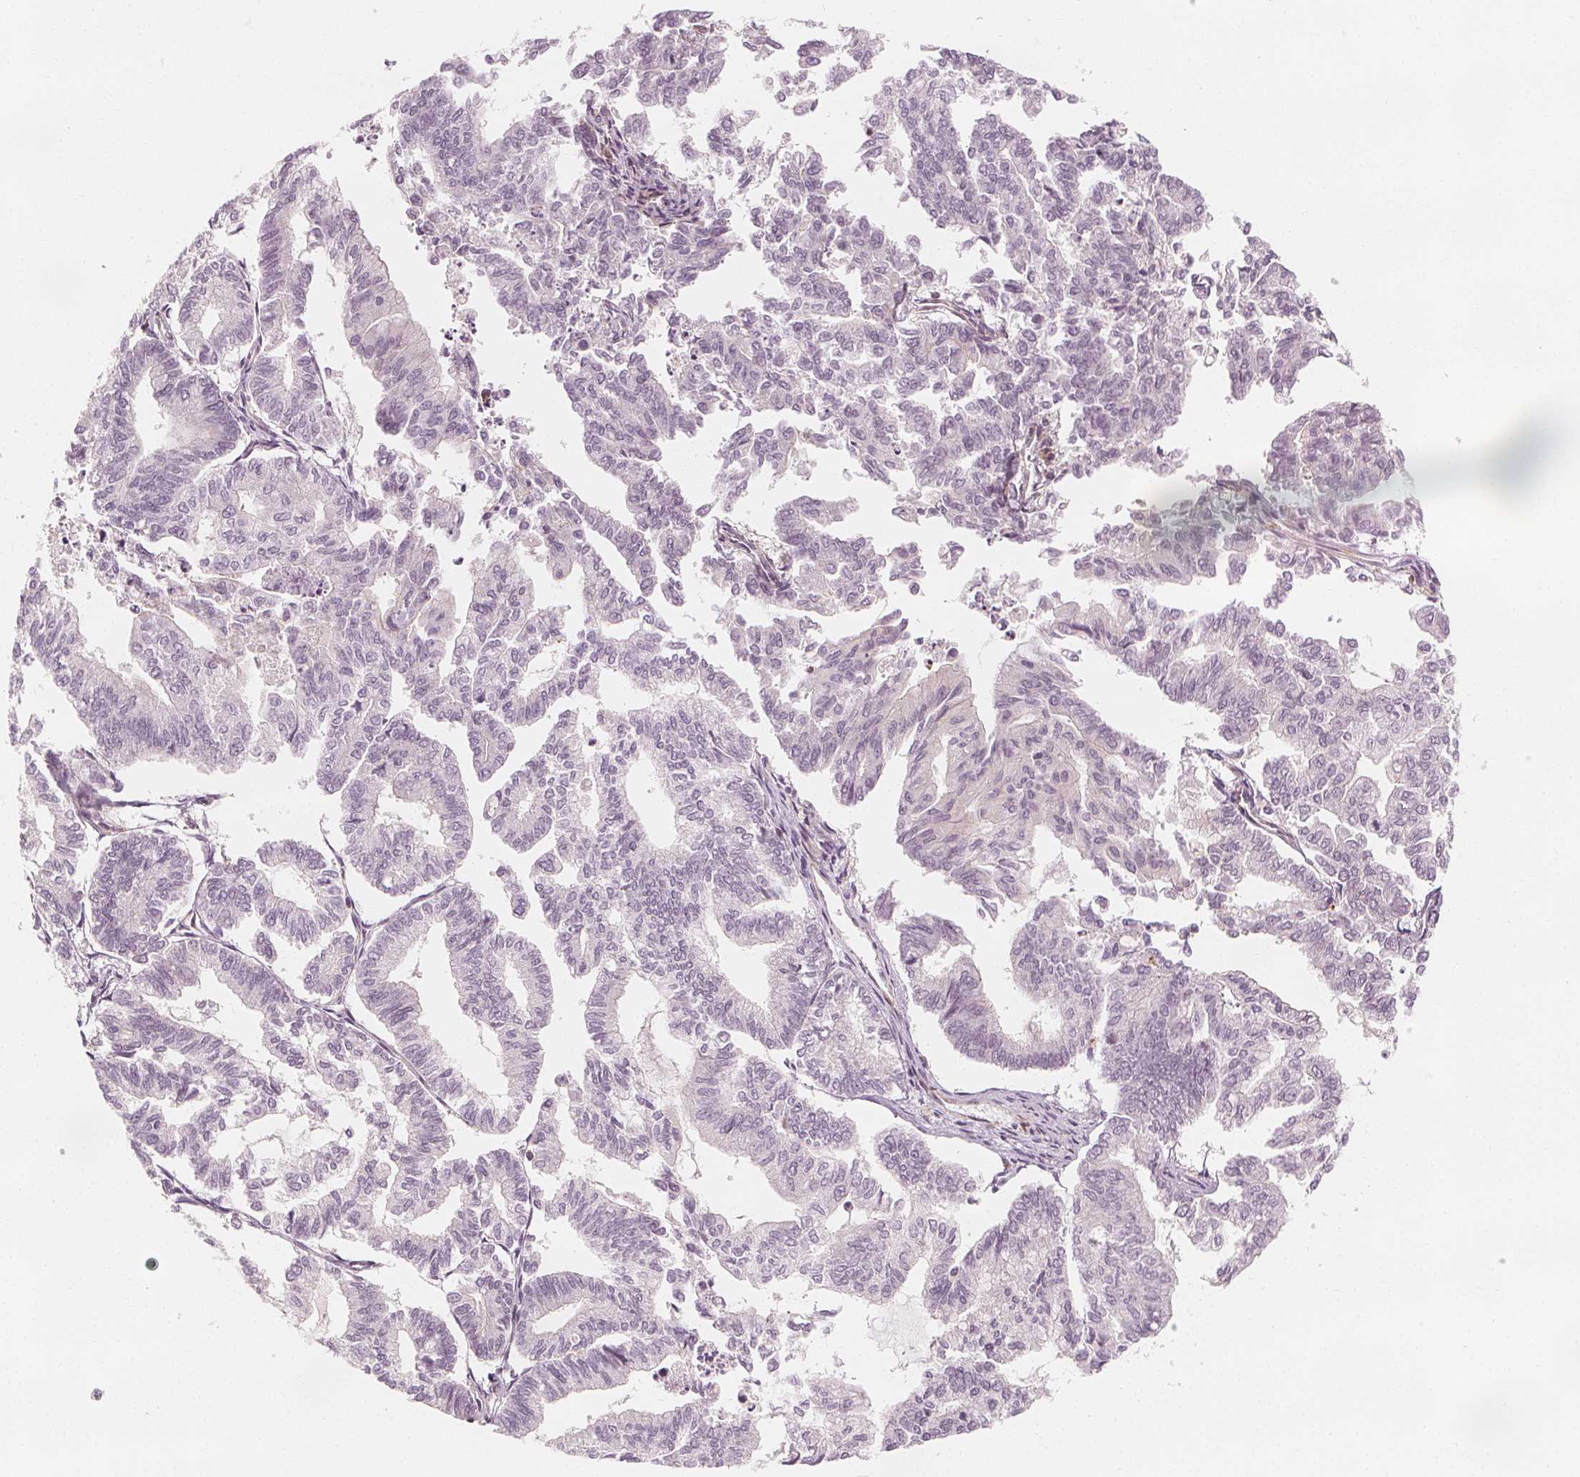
{"staining": {"intensity": "negative", "quantity": "none", "location": "none"}, "tissue": "endometrial cancer", "cell_type": "Tumor cells", "image_type": "cancer", "snomed": [{"axis": "morphology", "description": "Adenocarcinoma, NOS"}, {"axis": "topography", "description": "Endometrium"}], "caption": "Adenocarcinoma (endometrial) was stained to show a protein in brown. There is no significant staining in tumor cells.", "gene": "ARHGAP26", "patient": {"sex": "female", "age": 79}}